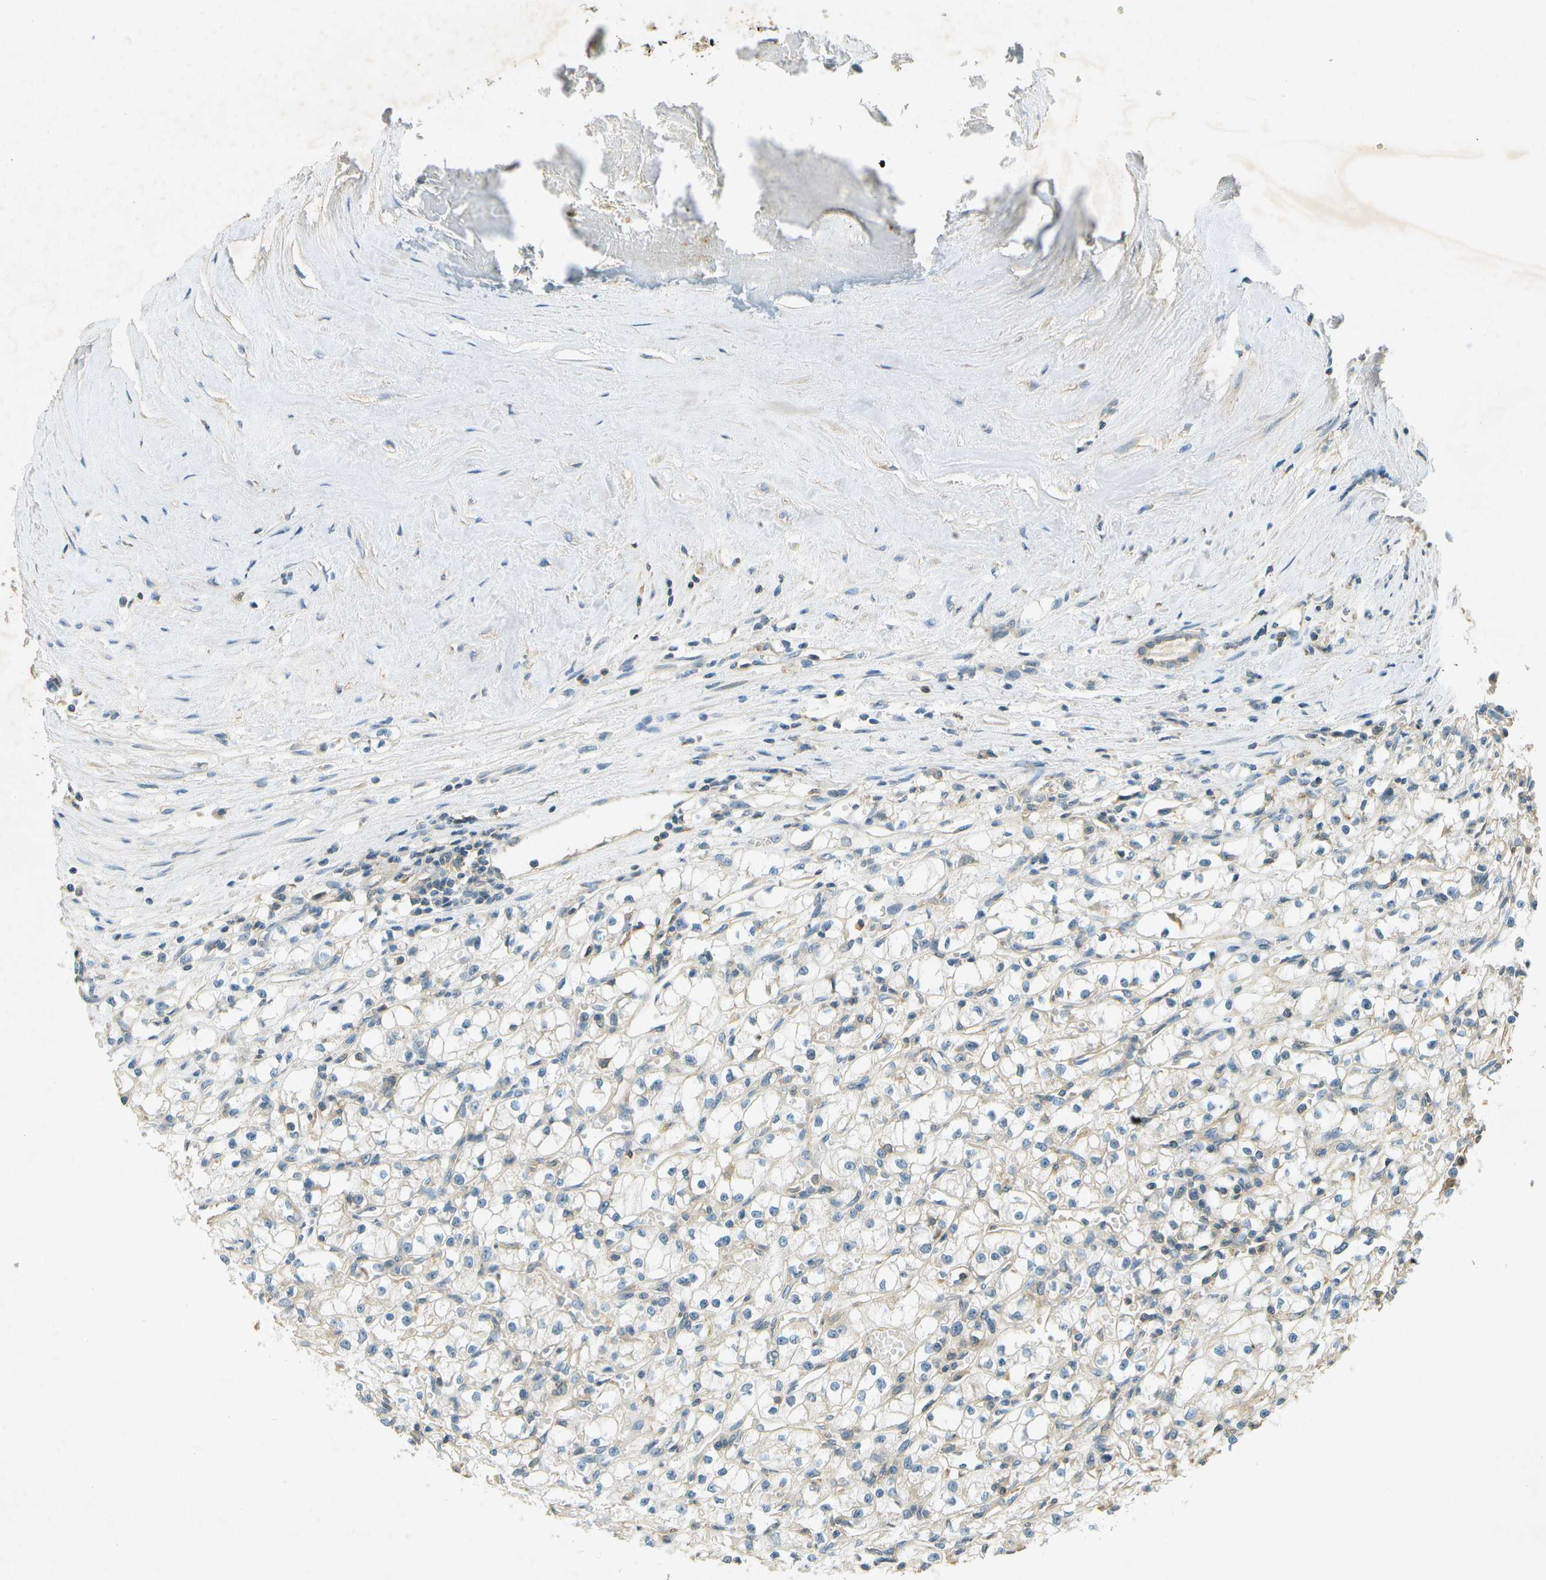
{"staining": {"intensity": "negative", "quantity": "none", "location": "none"}, "tissue": "renal cancer", "cell_type": "Tumor cells", "image_type": "cancer", "snomed": [{"axis": "morphology", "description": "Adenocarcinoma, NOS"}, {"axis": "topography", "description": "Kidney"}], "caption": "The photomicrograph demonstrates no significant positivity in tumor cells of adenocarcinoma (renal). (Immunohistochemistry, brightfield microscopy, high magnification).", "gene": "NUDT4", "patient": {"sex": "male", "age": 56}}